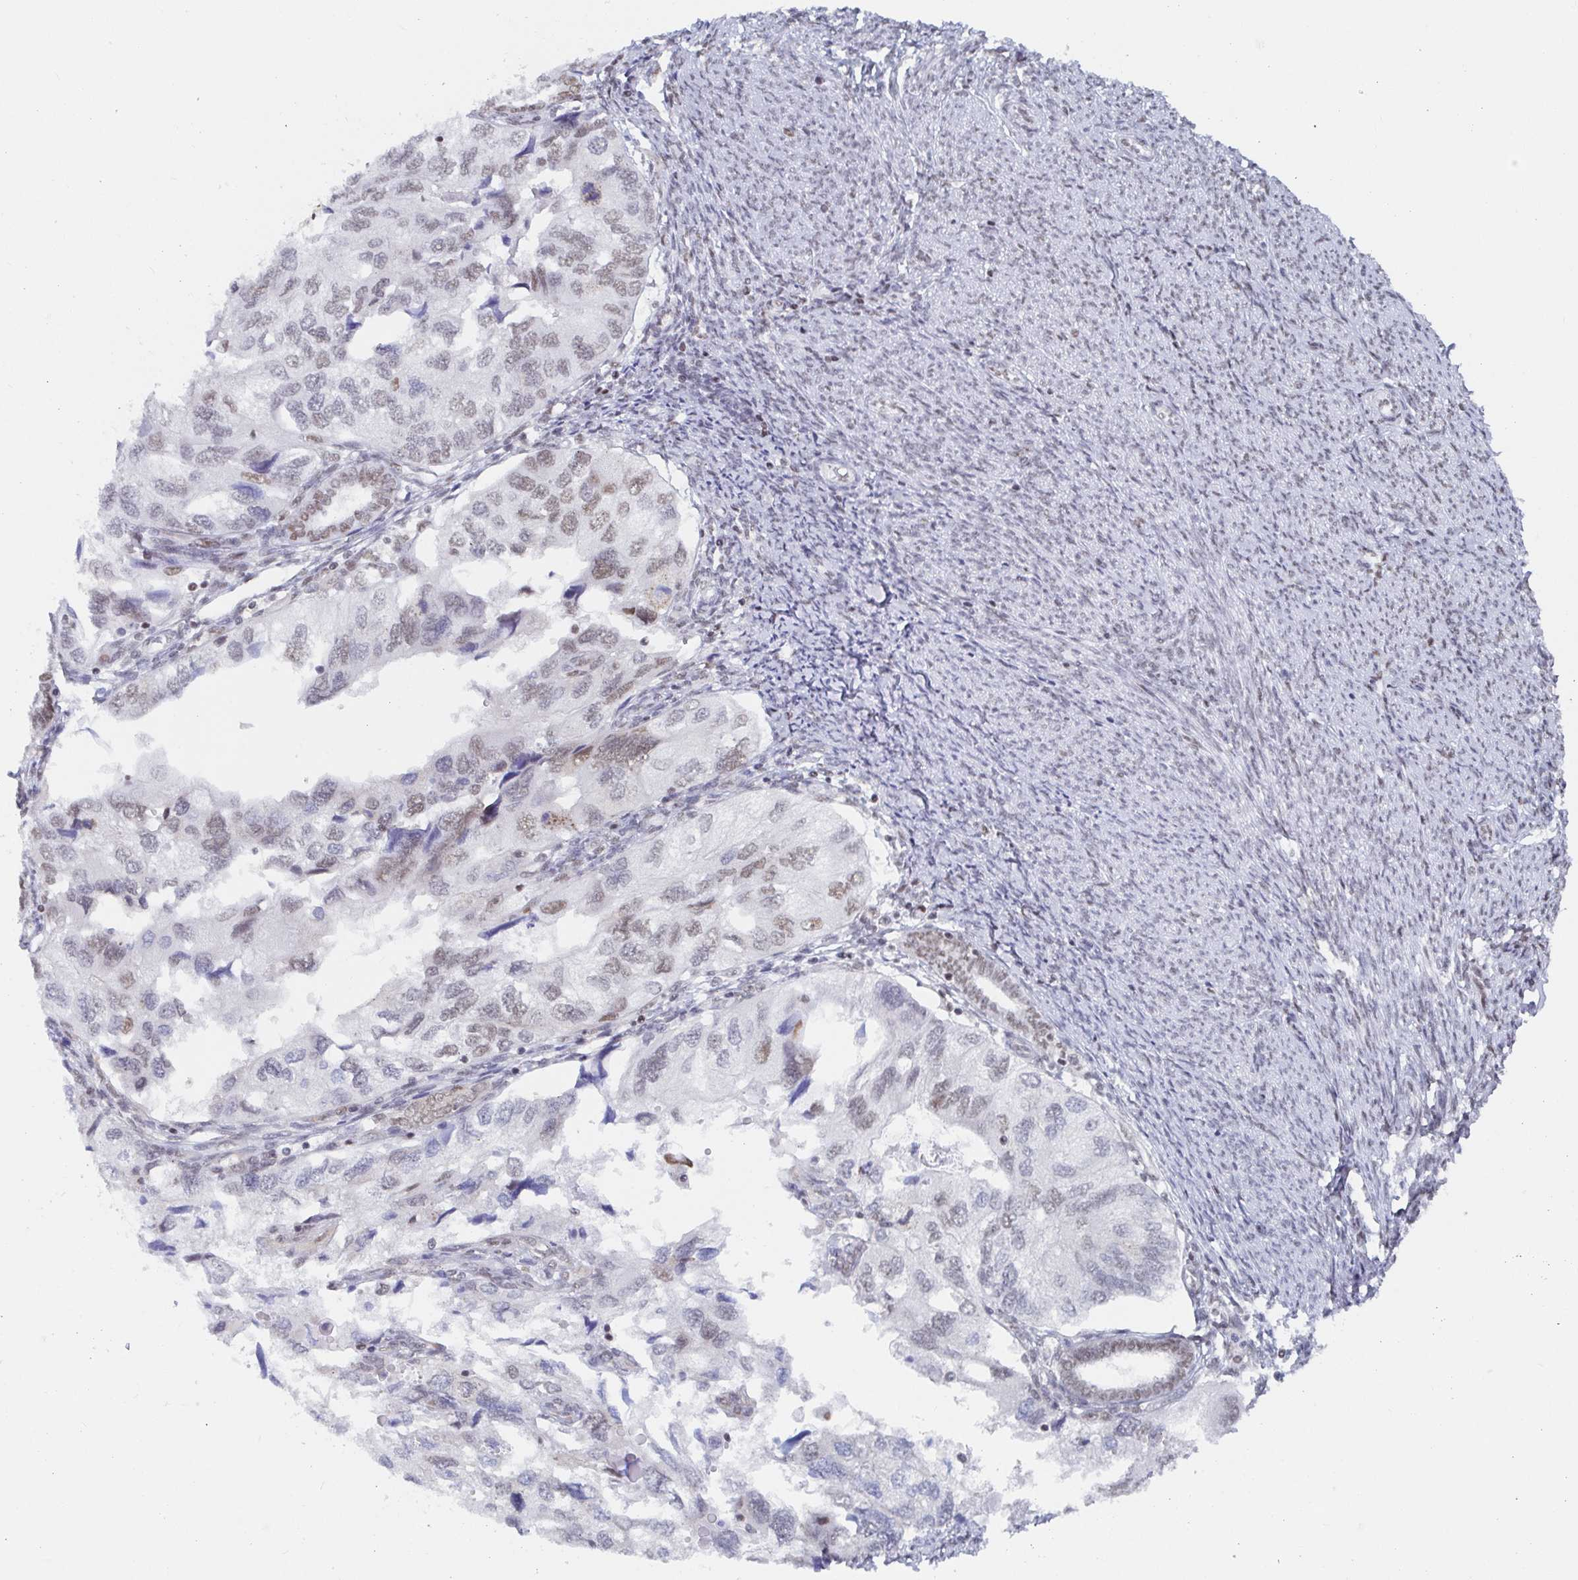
{"staining": {"intensity": "weak", "quantity": "<25%", "location": "nuclear"}, "tissue": "endometrial cancer", "cell_type": "Tumor cells", "image_type": "cancer", "snomed": [{"axis": "morphology", "description": "Carcinoma, NOS"}, {"axis": "topography", "description": "Uterus"}], "caption": "The immunohistochemistry image has no significant staining in tumor cells of endometrial cancer (carcinoma) tissue.", "gene": "EWSR1", "patient": {"sex": "female", "age": 76}}